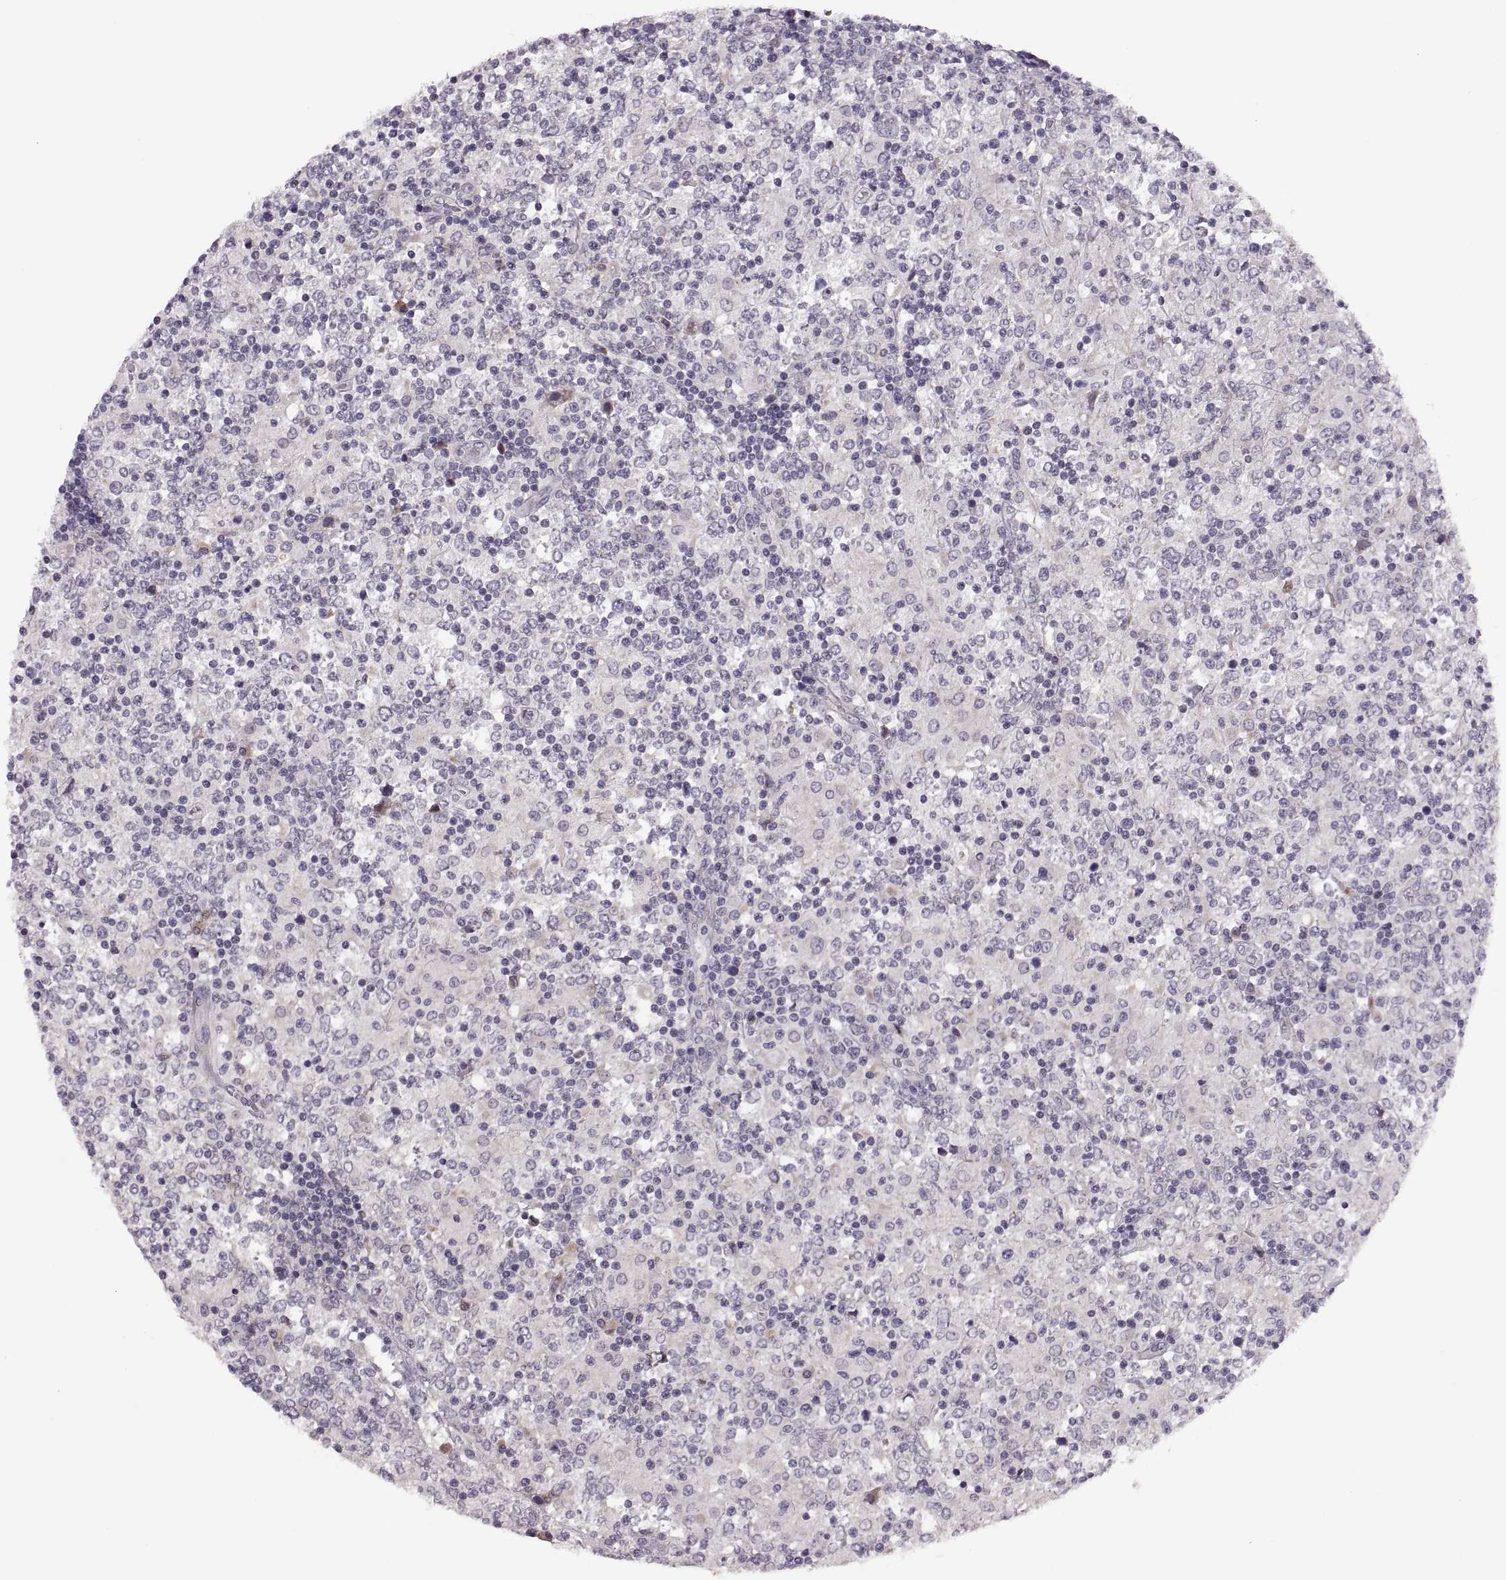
{"staining": {"intensity": "negative", "quantity": "none", "location": "none"}, "tissue": "lymphoma", "cell_type": "Tumor cells", "image_type": "cancer", "snomed": [{"axis": "morphology", "description": "Malignant lymphoma, non-Hodgkin's type, High grade"}, {"axis": "topography", "description": "Lymph node"}], "caption": "Immunohistochemistry photomicrograph of neoplastic tissue: malignant lymphoma, non-Hodgkin's type (high-grade) stained with DAB (3,3'-diaminobenzidine) reveals no significant protein positivity in tumor cells.", "gene": "ADH6", "patient": {"sex": "female", "age": 84}}